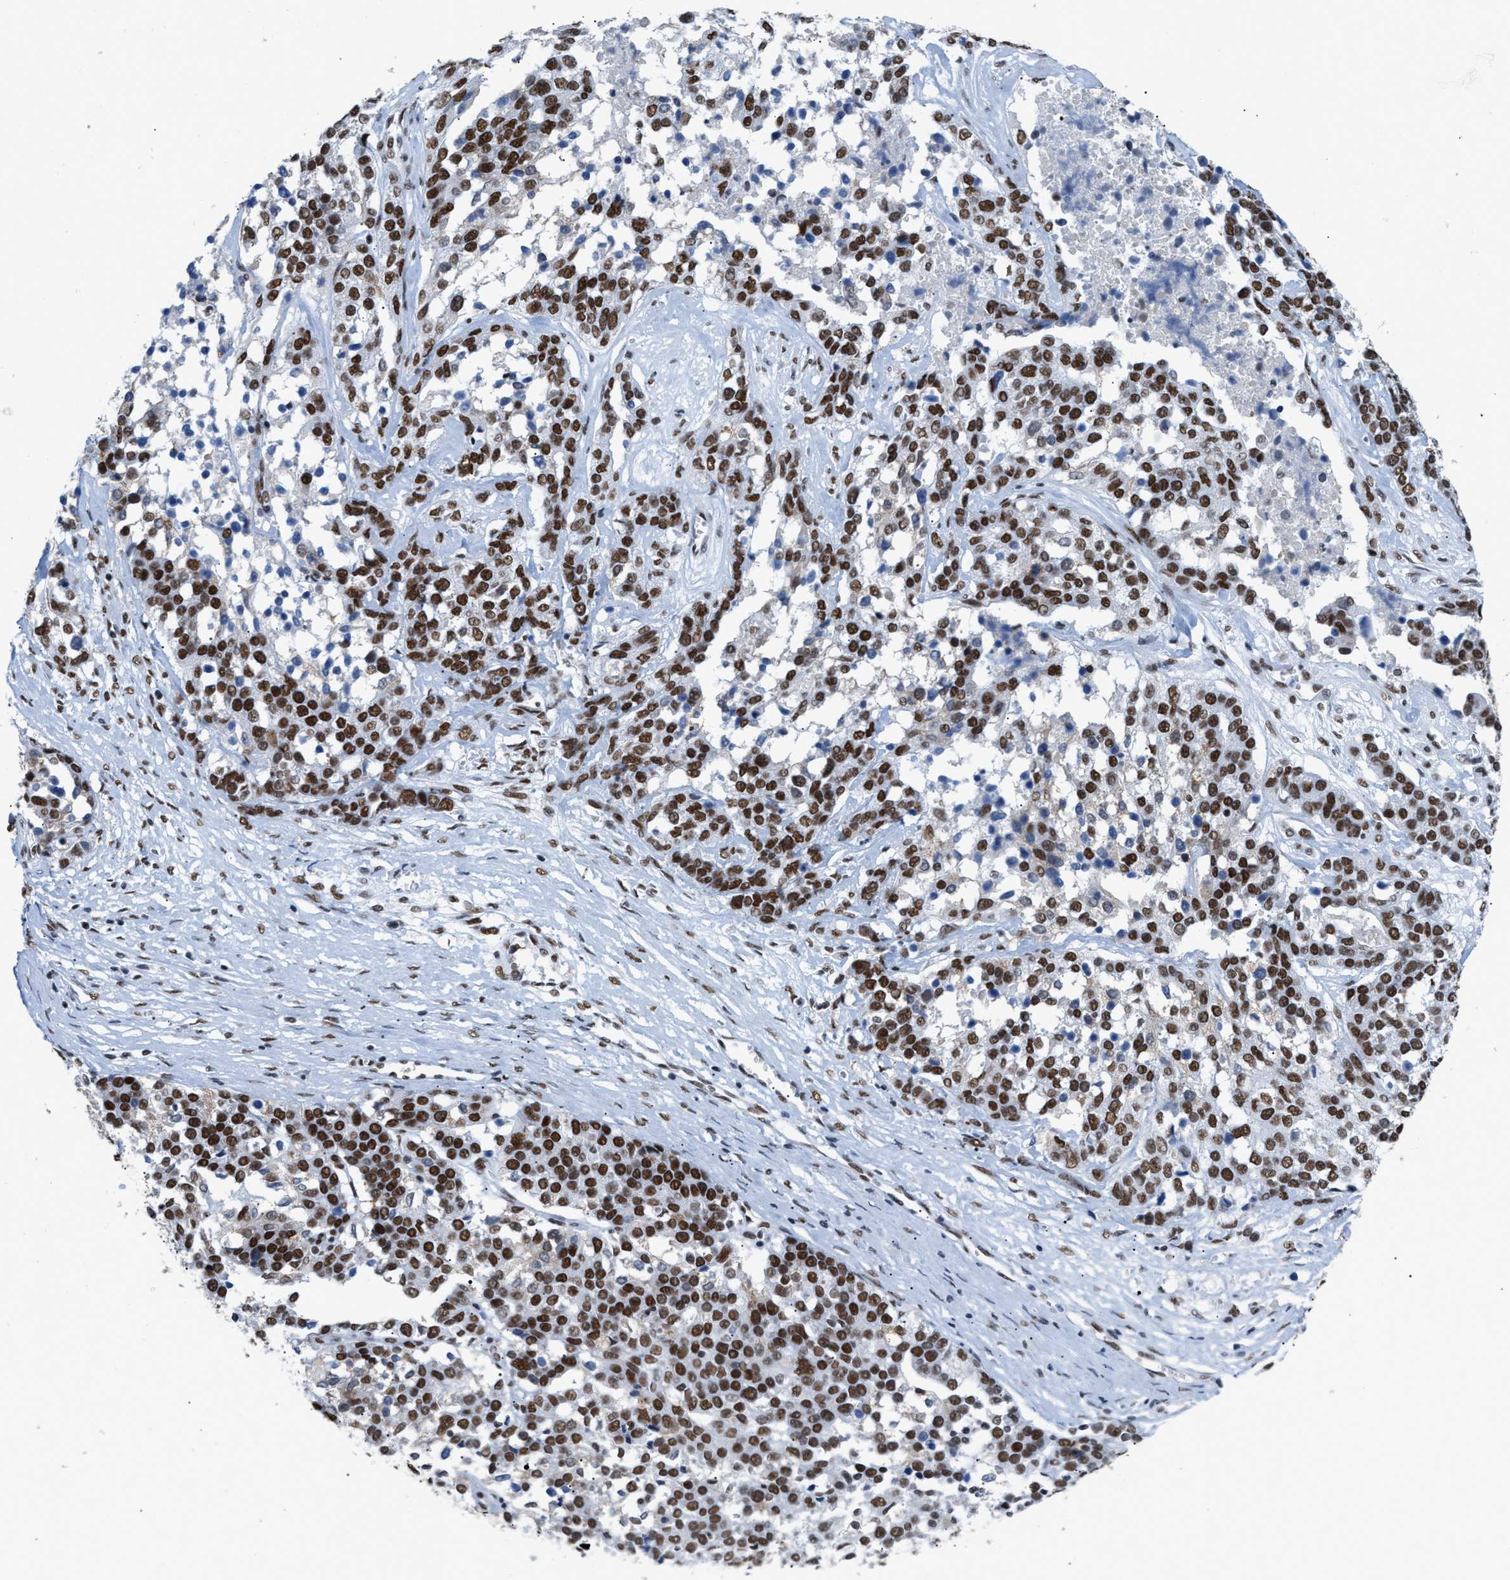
{"staining": {"intensity": "strong", "quantity": ">75%", "location": "nuclear"}, "tissue": "ovarian cancer", "cell_type": "Tumor cells", "image_type": "cancer", "snomed": [{"axis": "morphology", "description": "Cystadenocarcinoma, serous, NOS"}, {"axis": "topography", "description": "Ovary"}], "caption": "Protein staining of ovarian serous cystadenocarcinoma tissue demonstrates strong nuclear expression in approximately >75% of tumor cells. (Brightfield microscopy of DAB IHC at high magnification).", "gene": "CCAR2", "patient": {"sex": "female", "age": 44}}